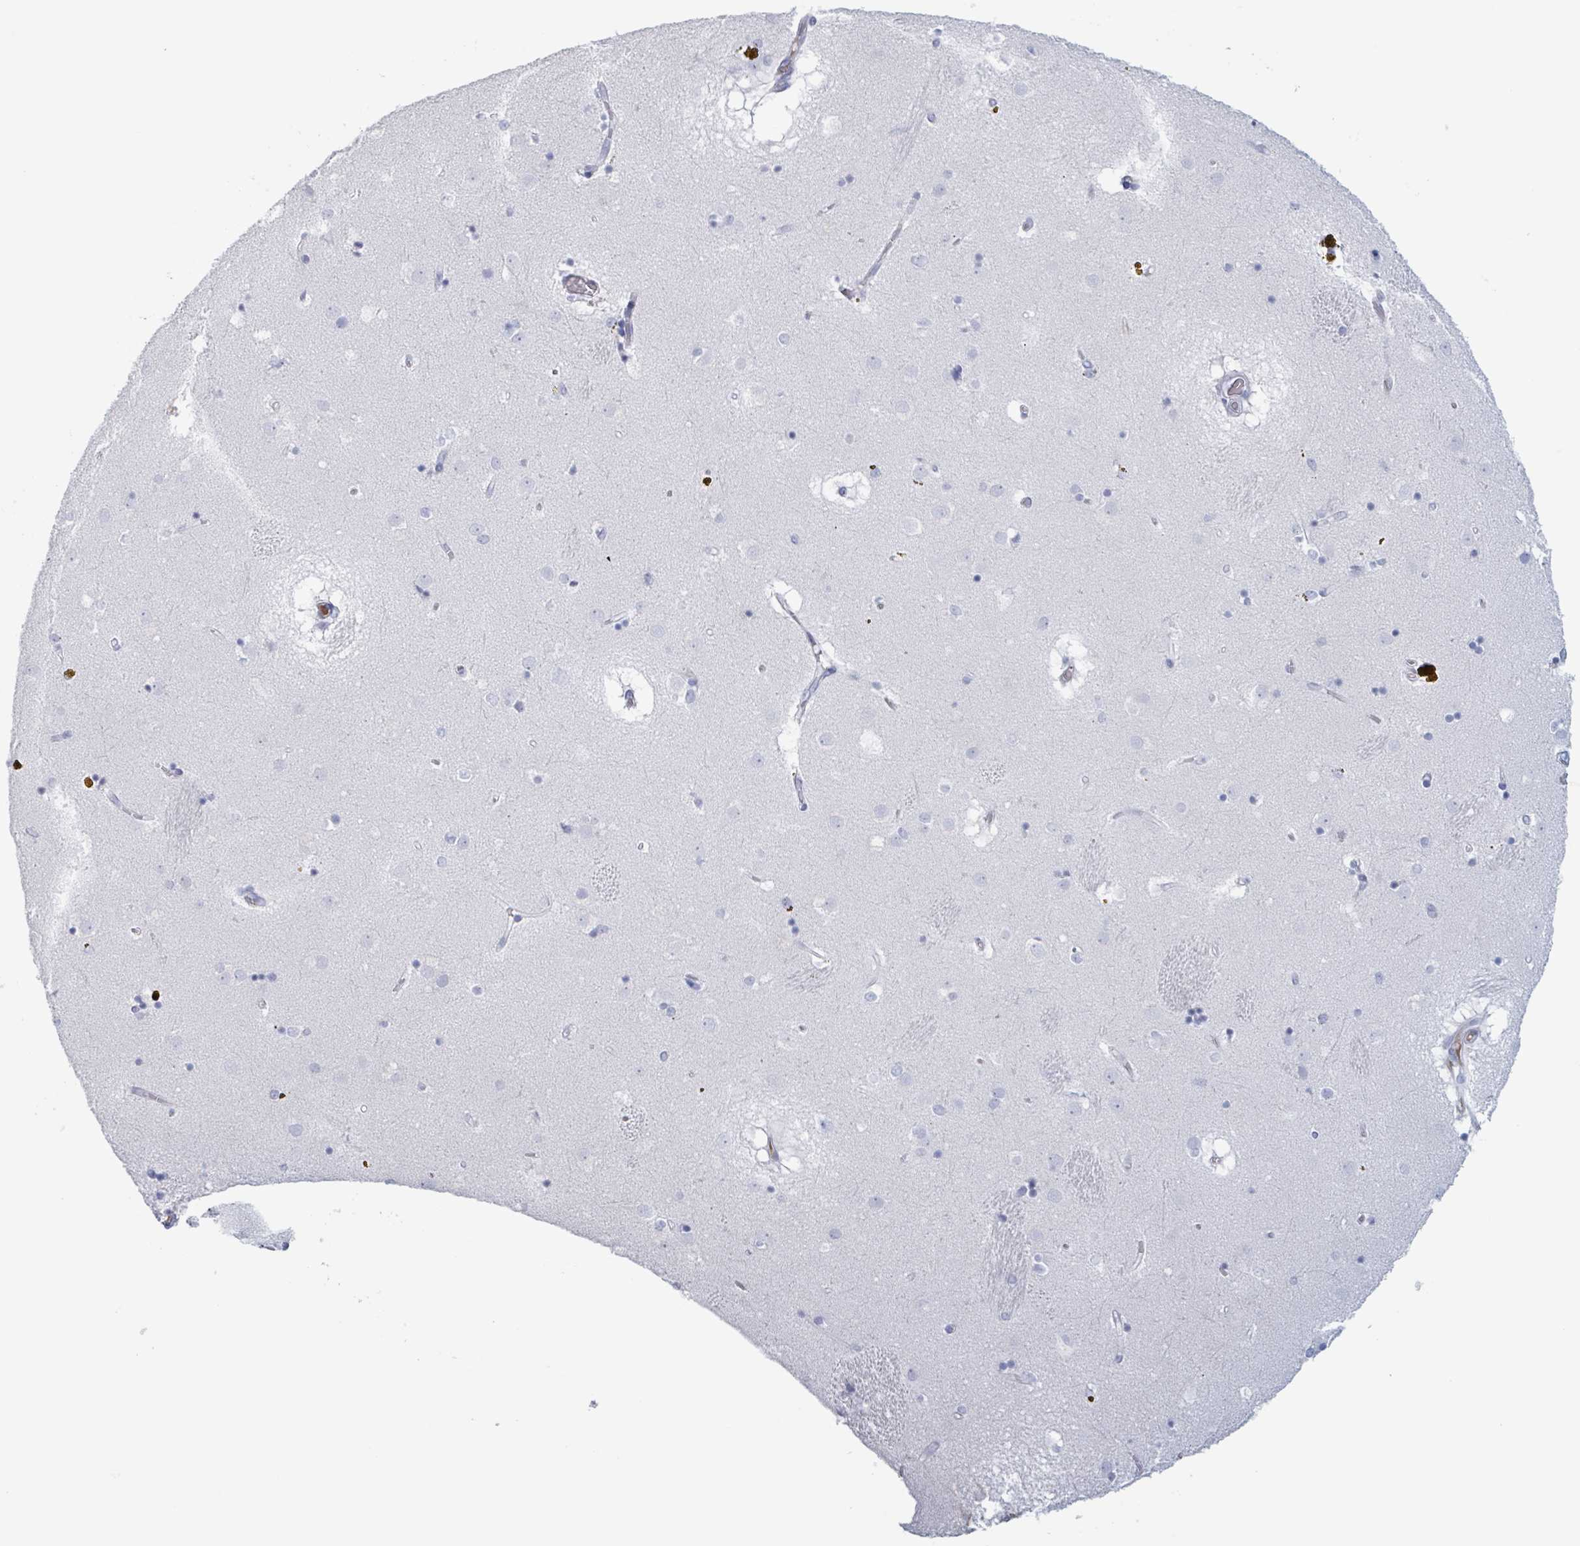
{"staining": {"intensity": "negative", "quantity": "none", "location": "none"}, "tissue": "caudate", "cell_type": "Glial cells", "image_type": "normal", "snomed": [{"axis": "morphology", "description": "Normal tissue, NOS"}, {"axis": "topography", "description": "Lateral ventricle wall"}], "caption": "Protein analysis of benign caudate exhibits no significant expression in glial cells.", "gene": "KLK4", "patient": {"sex": "male", "age": 70}}